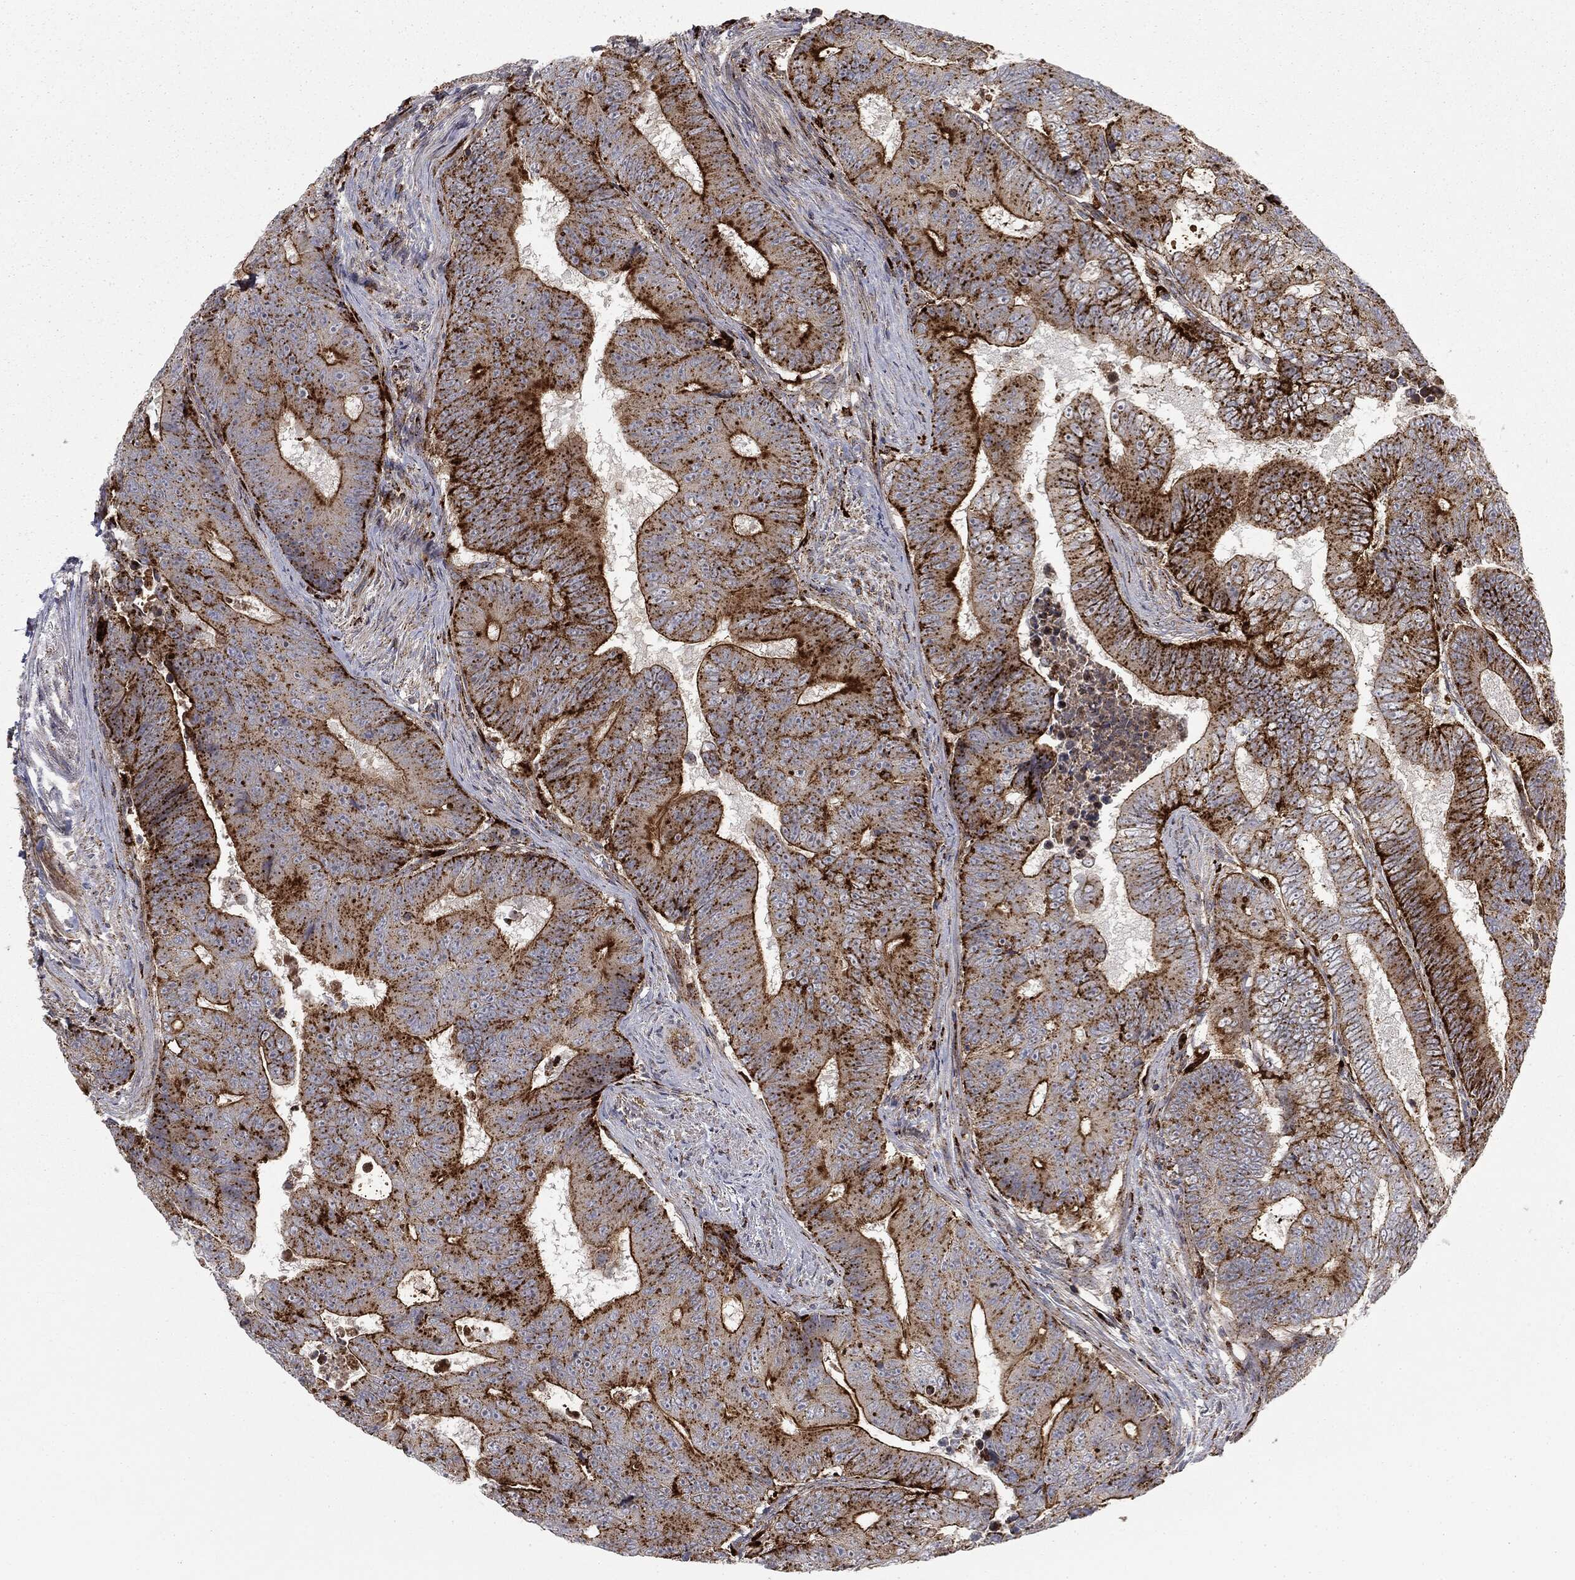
{"staining": {"intensity": "strong", "quantity": ">75%", "location": "cytoplasmic/membranous"}, "tissue": "colorectal cancer", "cell_type": "Tumor cells", "image_type": "cancer", "snomed": [{"axis": "morphology", "description": "Adenocarcinoma, NOS"}, {"axis": "topography", "description": "Colon"}], "caption": "Immunohistochemical staining of adenocarcinoma (colorectal) displays high levels of strong cytoplasmic/membranous expression in about >75% of tumor cells. Nuclei are stained in blue.", "gene": "CTSA", "patient": {"sex": "female", "age": 48}}